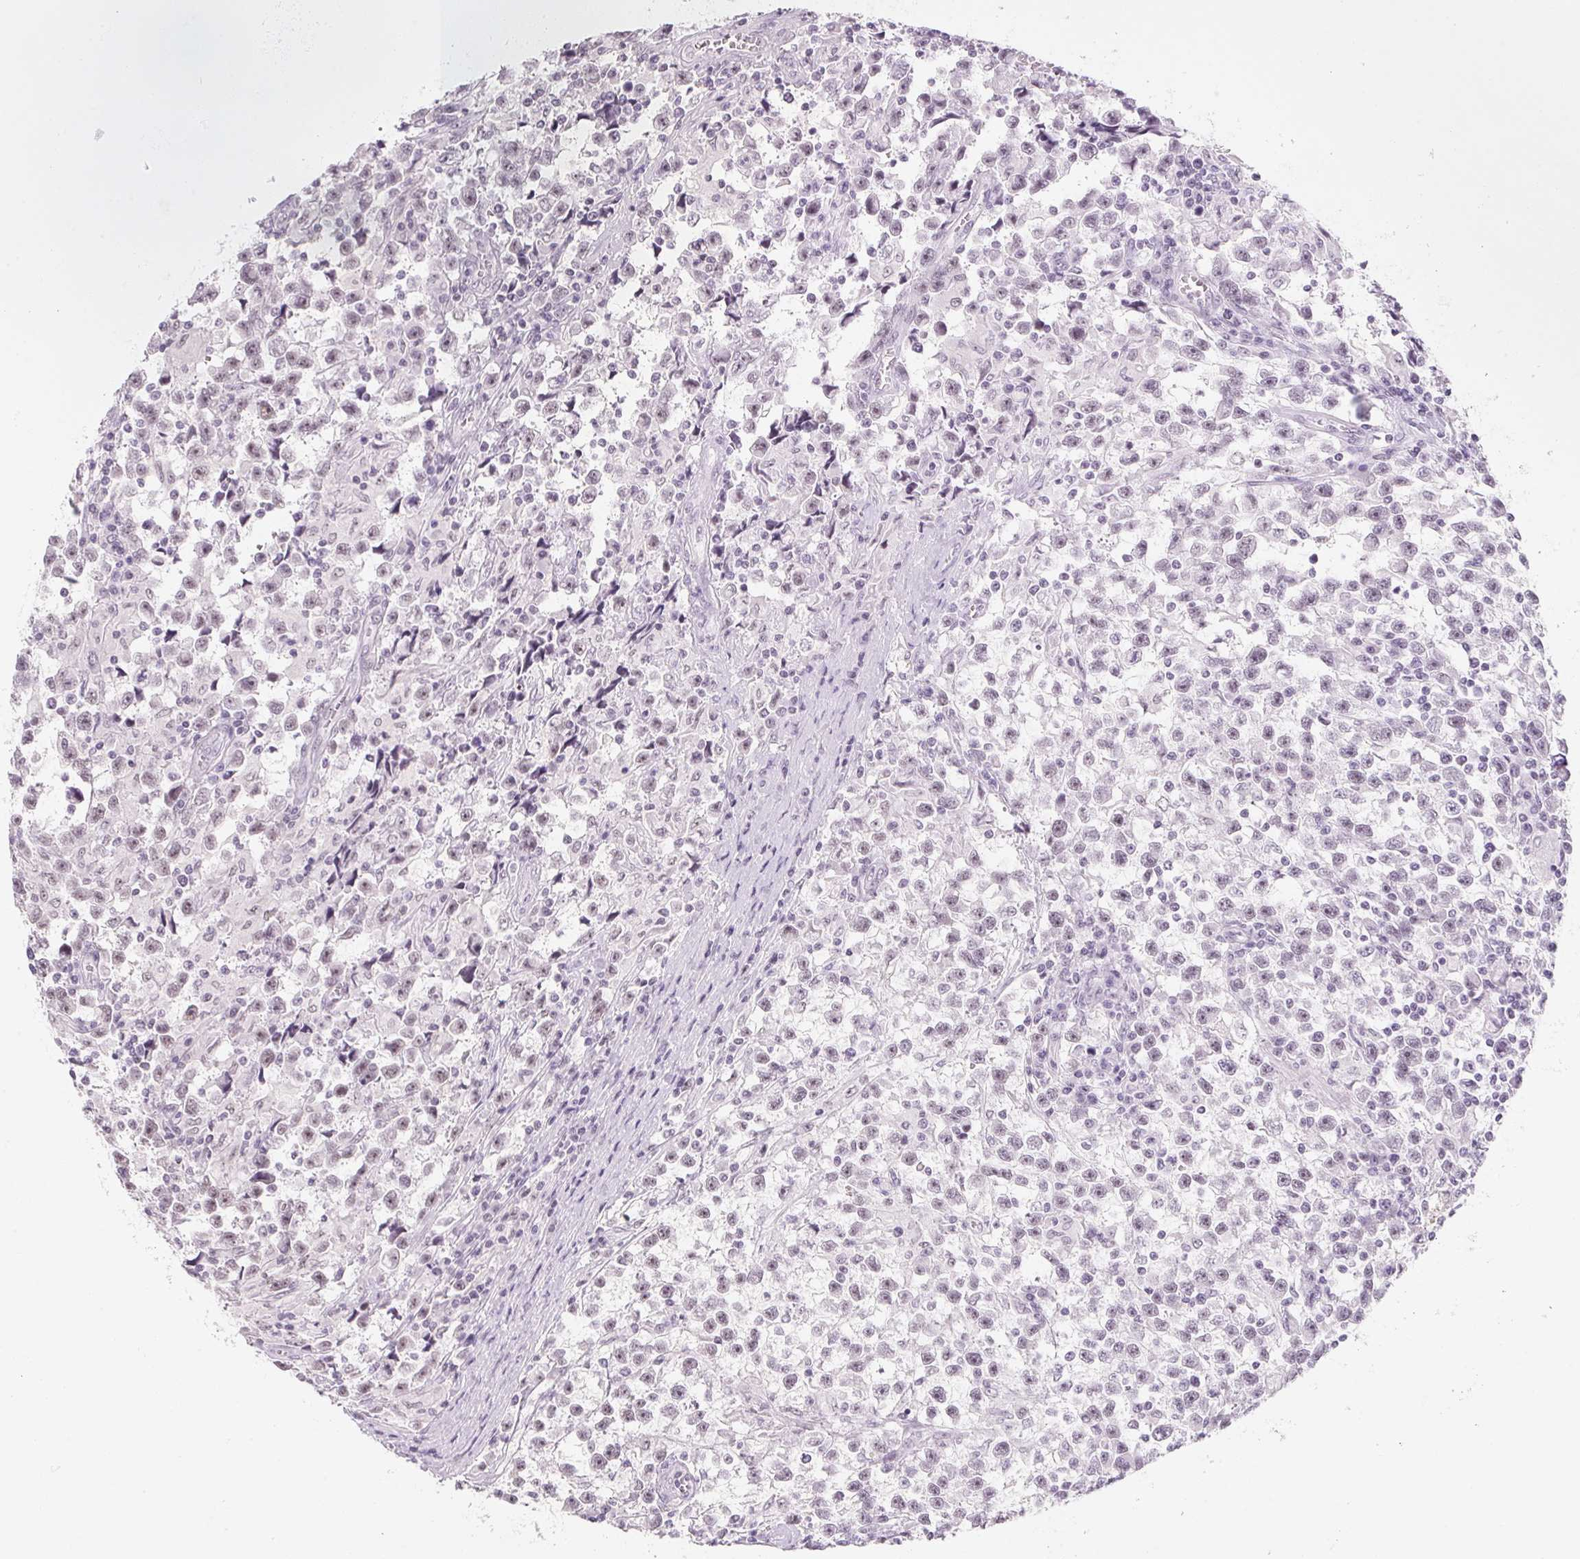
{"staining": {"intensity": "negative", "quantity": "none", "location": "none"}, "tissue": "testis cancer", "cell_type": "Tumor cells", "image_type": "cancer", "snomed": [{"axis": "morphology", "description": "Seminoma, NOS"}, {"axis": "topography", "description": "Testis"}], "caption": "Image shows no significant protein staining in tumor cells of testis cancer. (DAB (3,3'-diaminobenzidine) IHC, high magnification).", "gene": "ZIC4", "patient": {"sex": "male", "age": 31}}